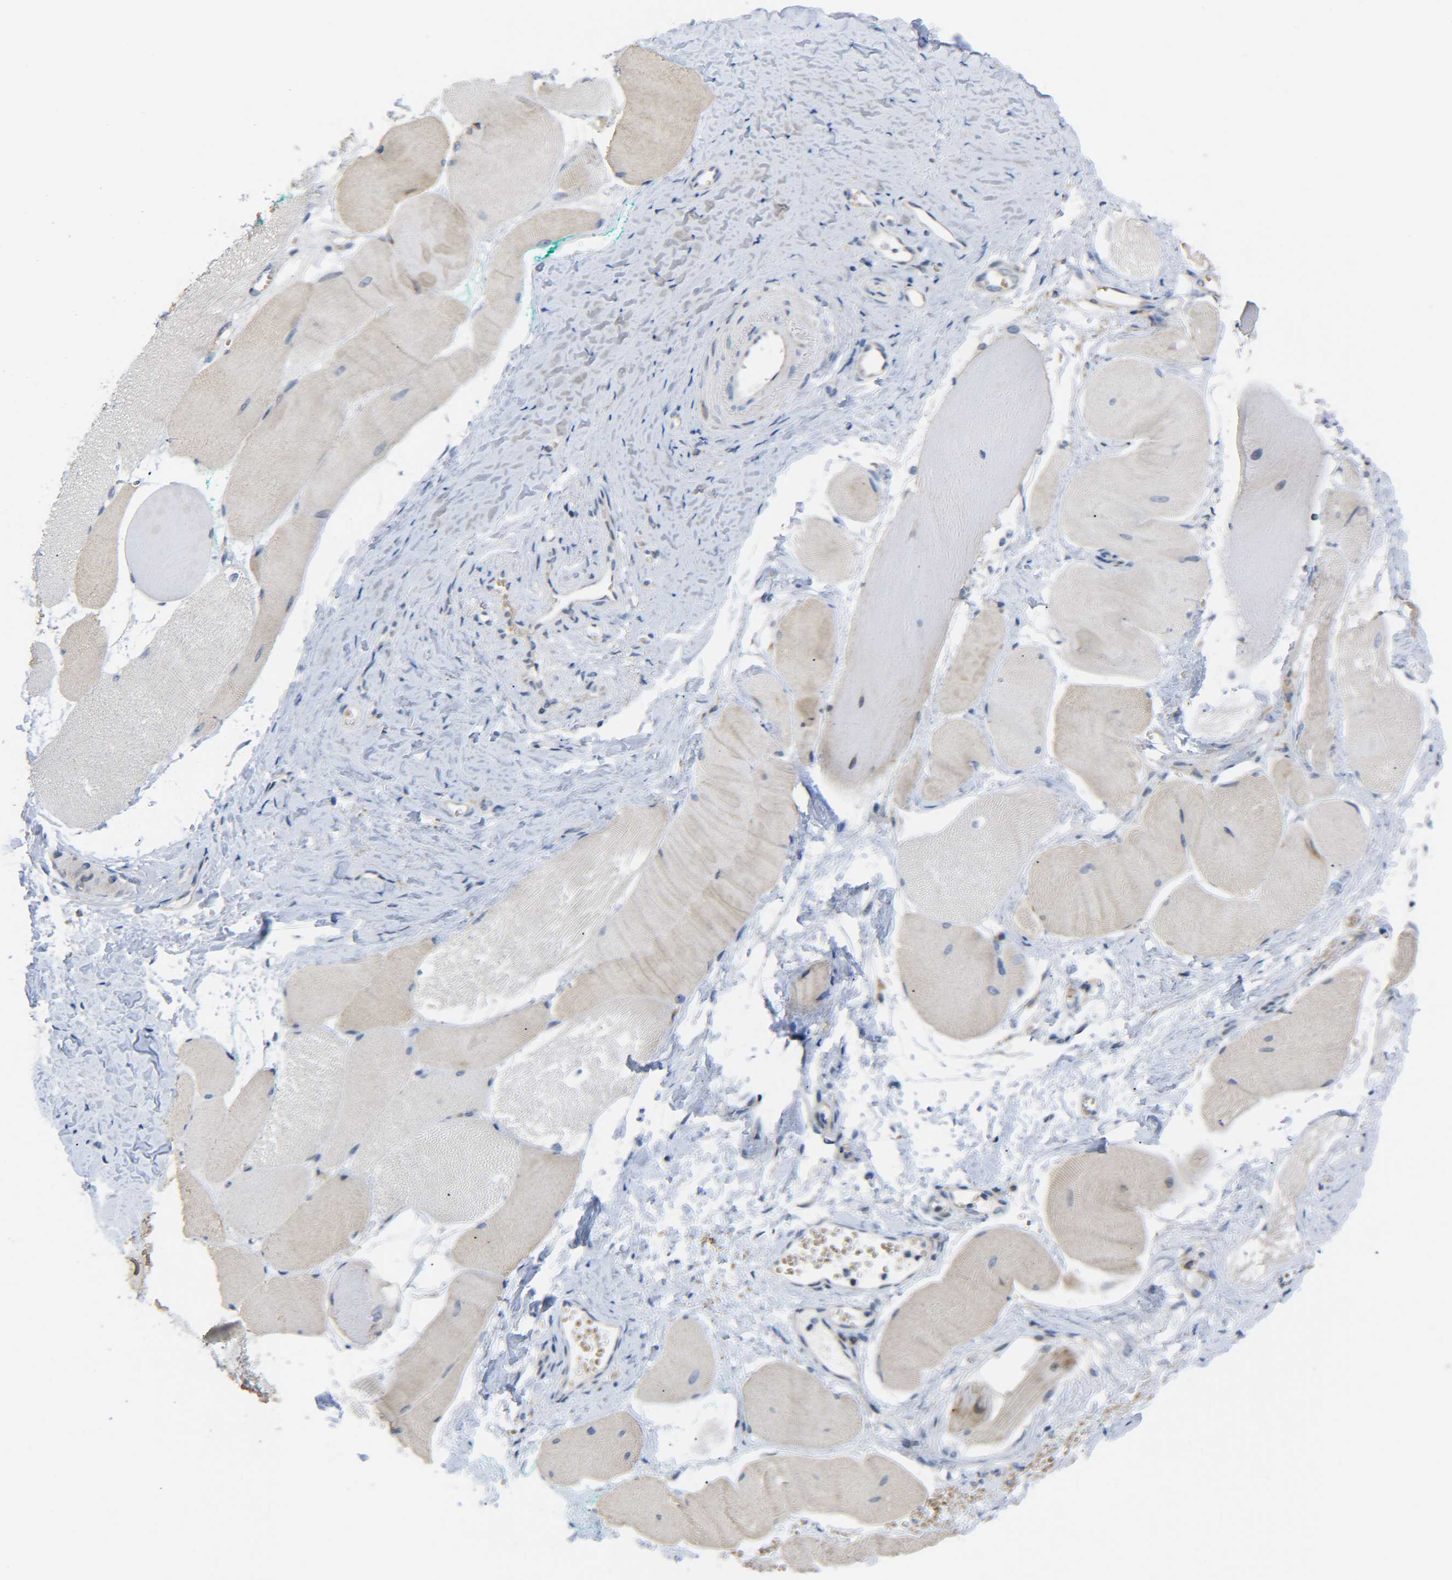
{"staining": {"intensity": "negative", "quantity": "none", "location": "none"}, "tissue": "skeletal muscle", "cell_type": "Myocytes", "image_type": "normal", "snomed": [{"axis": "morphology", "description": "Normal tissue, NOS"}, {"axis": "morphology", "description": "Squamous cell carcinoma, NOS"}, {"axis": "topography", "description": "Skeletal muscle"}], "caption": "Myocytes show no significant protein expression in benign skeletal muscle. Nuclei are stained in blue.", "gene": "CMTM1", "patient": {"sex": "male", "age": 51}}